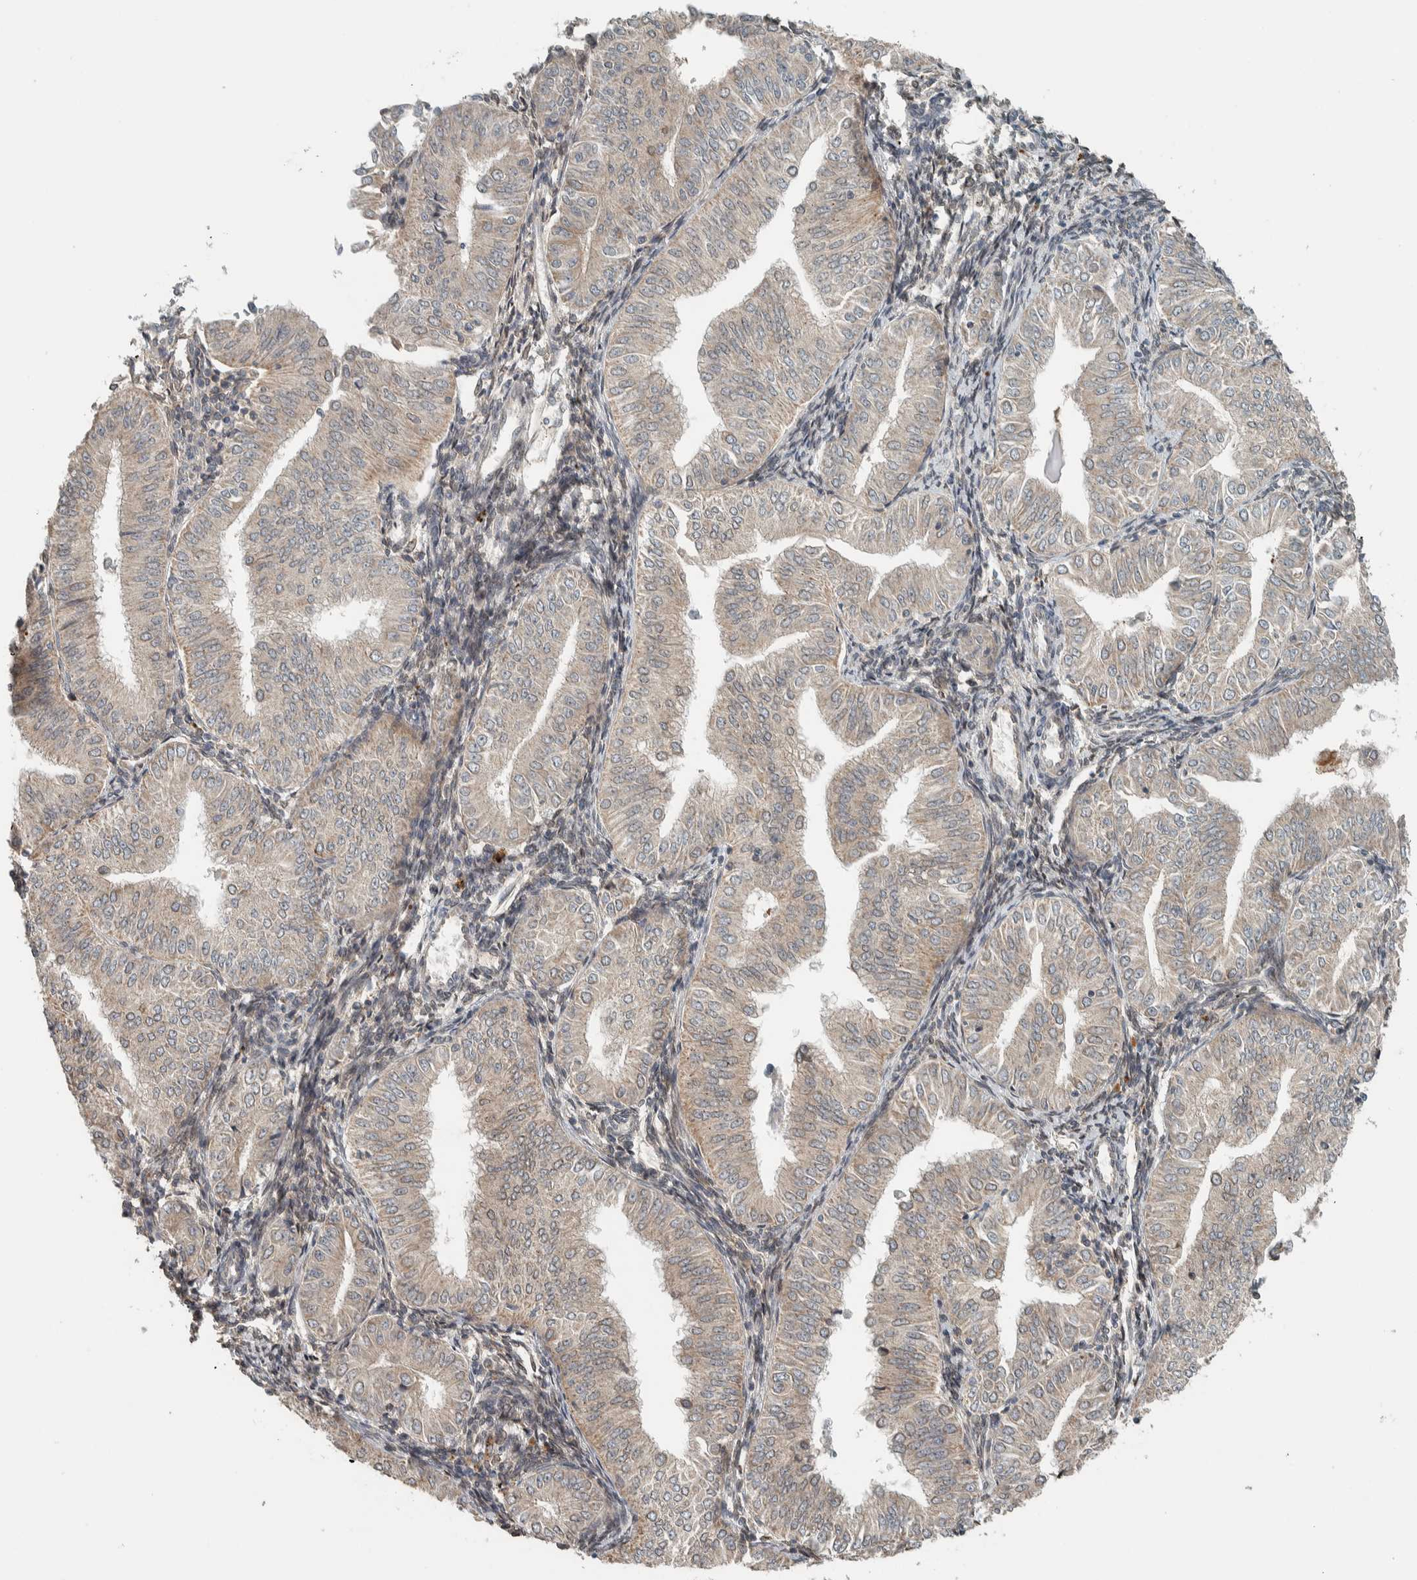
{"staining": {"intensity": "weak", "quantity": ">75%", "location": "cytoplasmic/membranous"}, "tissue": "endometrial cancer", "cell_type": "Tumor cells", "image_type": "cancer", "snomed": [{"axis": "morphology", "description": "Normal tissue, NOS"}, {"axis": "morphology", "description": "Adenocarcinoma, NOS"}, {"axis": "topography", "description": "Endometrium"}], "caption": "IHC photomicrograph of neoplastic tissue: human endometrial cancer (adenocarcinoma) stained using immunohistochemistry demonstrates low levels of weak protein expression localized specifically in the cytoplasmic/membranous of tumor cells, appearing as a cytoplasmic/membranous brown color.", "gene": "NBR1", "patient": {"sex": "female", "age": 53}}